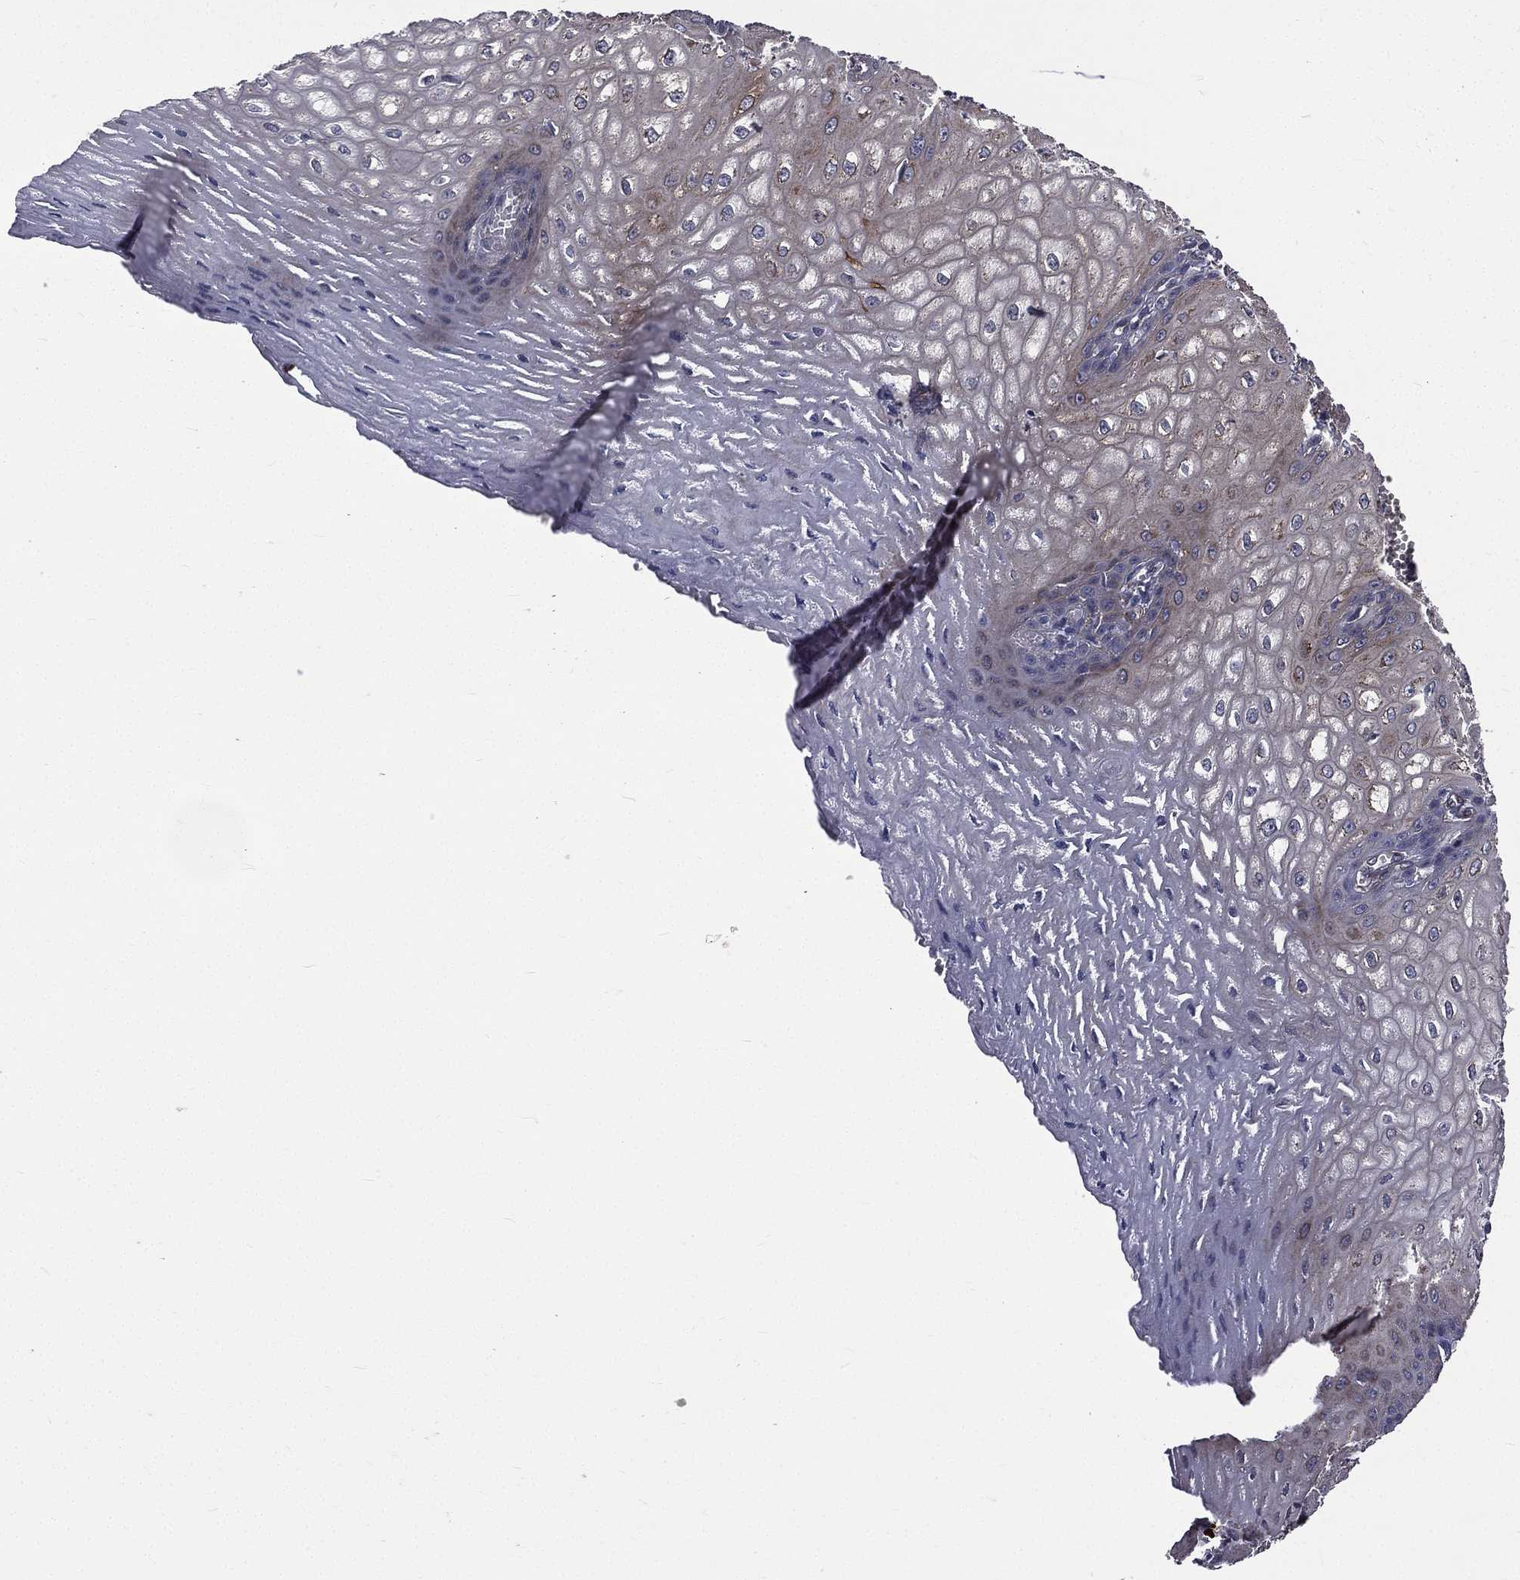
{"staining": {"intensity": "moderate", "quantity": "25%-75%", "location": "cytoplasmic/membranous"}, "tissue": "esophagus", "cell_type": "Squamous epithelial cells", "image_type": "normal", "snomed": [{"axis": "morphology", "description": "Normal tissue, NOS"}, {"axis": "topography", "description": "Esophagus"}], "caption": "Immunohistochemical staining of unremarkable human esophagus displays 25%-75% levels of moderate cytoplasmic/membranous protein expression in approximately 25%-75% of squamous epithelial cells. The protein of interest is stained brown, and the nuclei are stained in blue (DAB IHC with brightfield microscopy, high magnification).", "gene": "PPFIBP1", "patient": {"sex": "male", "age": 58}}